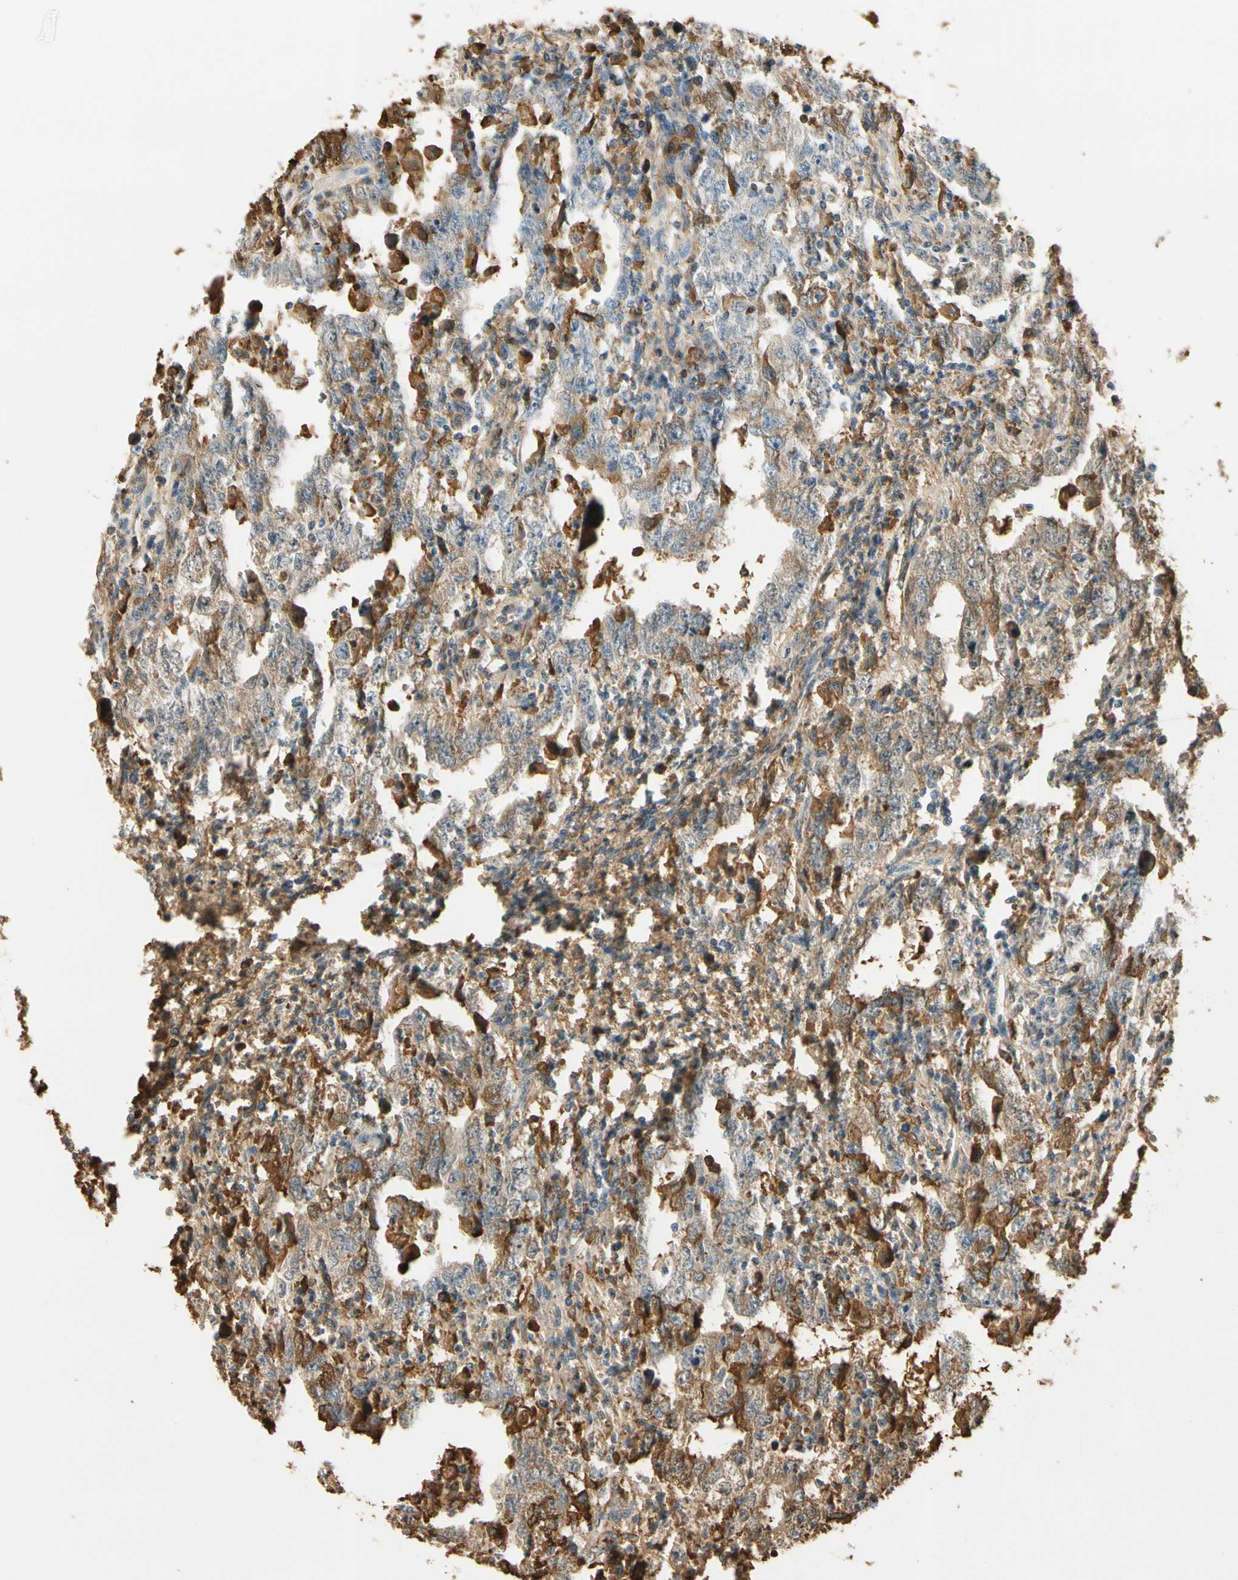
{"staining": {"intensity": "moderate", "quantity": ">75%", "location": "cytoplasmic/membranous"}, "tissue": "testis cancer", "cell_type": "Tumor cells", "image_type": "cancer", "snomed": [{"axis": "morphology", "description": "Carcinoma, Embryonal, NOS"}, {"axis": "topography", "description": "Testis"}], "caption": "Immunohistochemistry photomicrograph of neoplastic tissue: embryonal carcinoma (testis) stained using immunohistochemistry exhibits medium levels of moderate protein expression localized specifically in the cytoplasmic/membranous of tumor cells, appearing as a cytoplasmic/membranous brown color.", "gene": "LAMB3", "patient": {"sex": "male", "age": 26}}